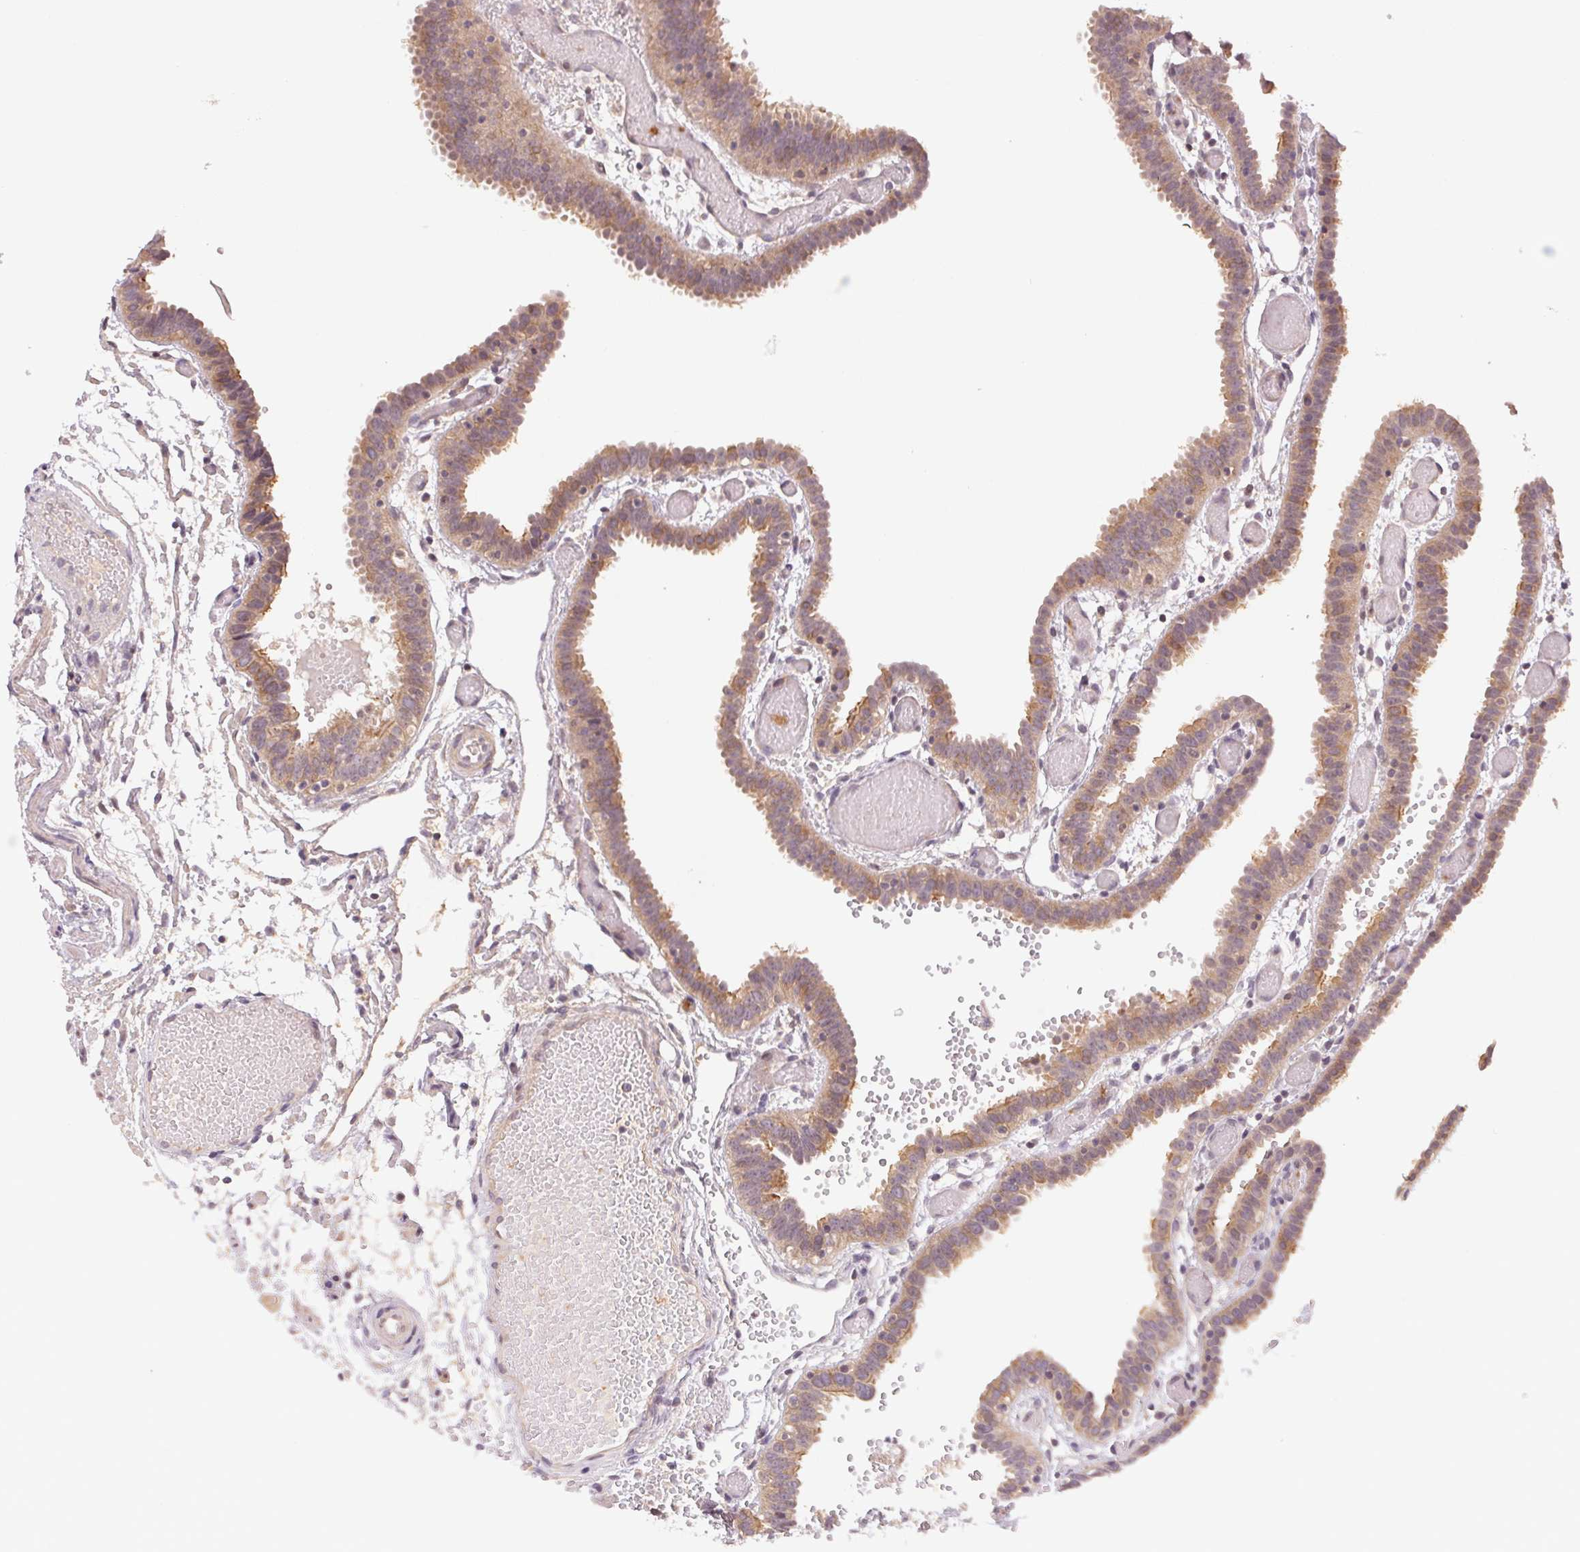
{"staining": {"intensity": "moderate", "quantity": ">75%", "location": "cytoplasmic/membranous"}, "tissue": "fallopian tube", "cell_type": "Glandular cells", "image_type": "normal", "snomed": [{"axis": "morphology", "description": "Normal tissue, NOS"}, {"axis": "topography", "description": "Fallopian tube"}], "caption": "Glandular cells exhibit medium levels of moderate cytoplasmic/membranous positivity in about >75% of cells in normal fallopian tube. The protein of interest is shown in brown color, while the nuclei are stained blue.", "gene": "BNIP5", "patient": {"sex": "female", "age": 37}}